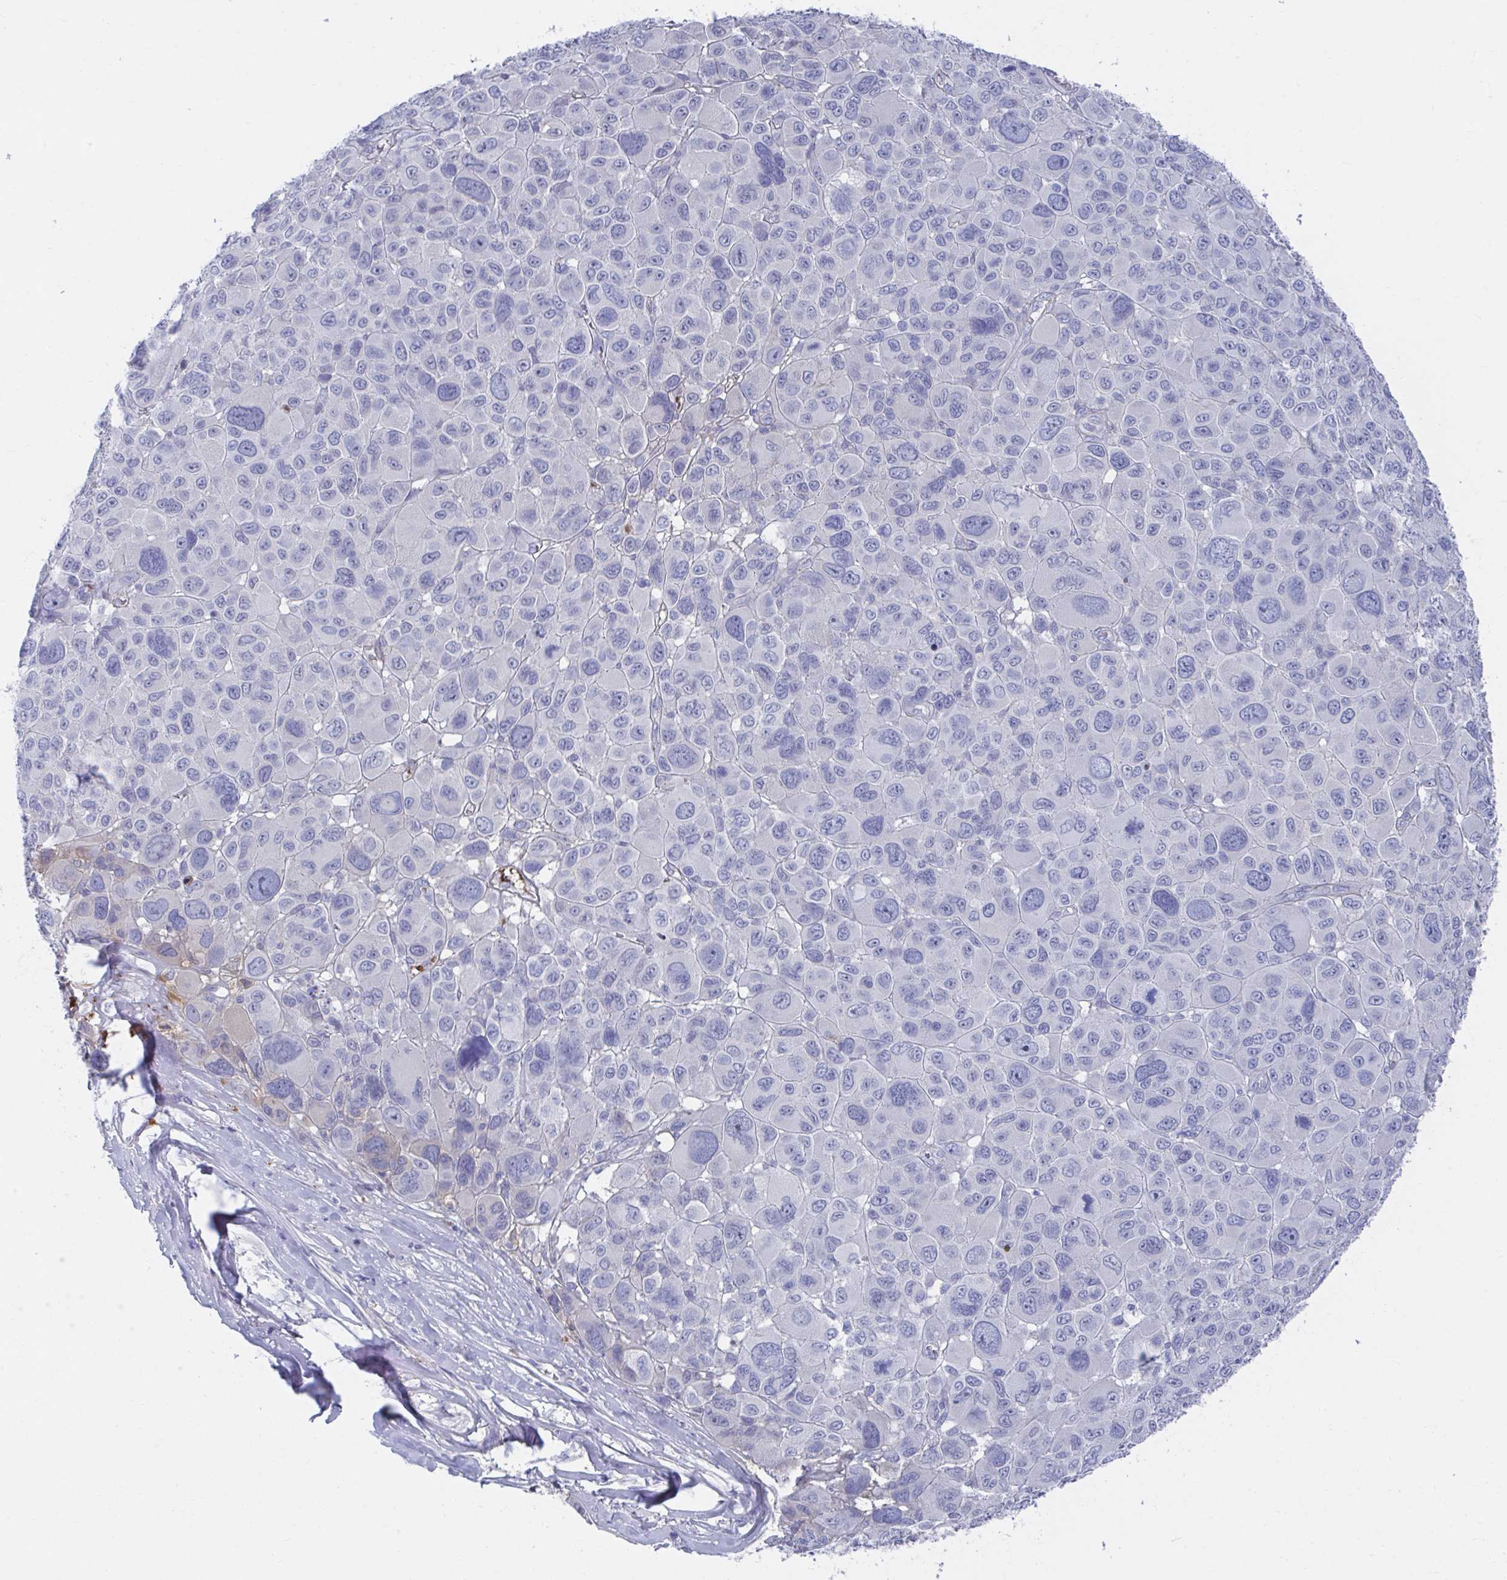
{"staining": {"intensity": "negative", "quantity": "none", "location": "none"}, "tissue": "melanoma", "cell_type": "Tumor cells", "image_type": "cancer", "snomed": [{"axis": "morphology", "description": "Malignant melanoma, NOS"}, {"axis": "topography", "description": "Skin"}], "caption": "Tumor cells are negative for protein expression in human malignant melanoma.", "gene": "TNFAIP6", "patient": {"sex": "female", "age": 66}}